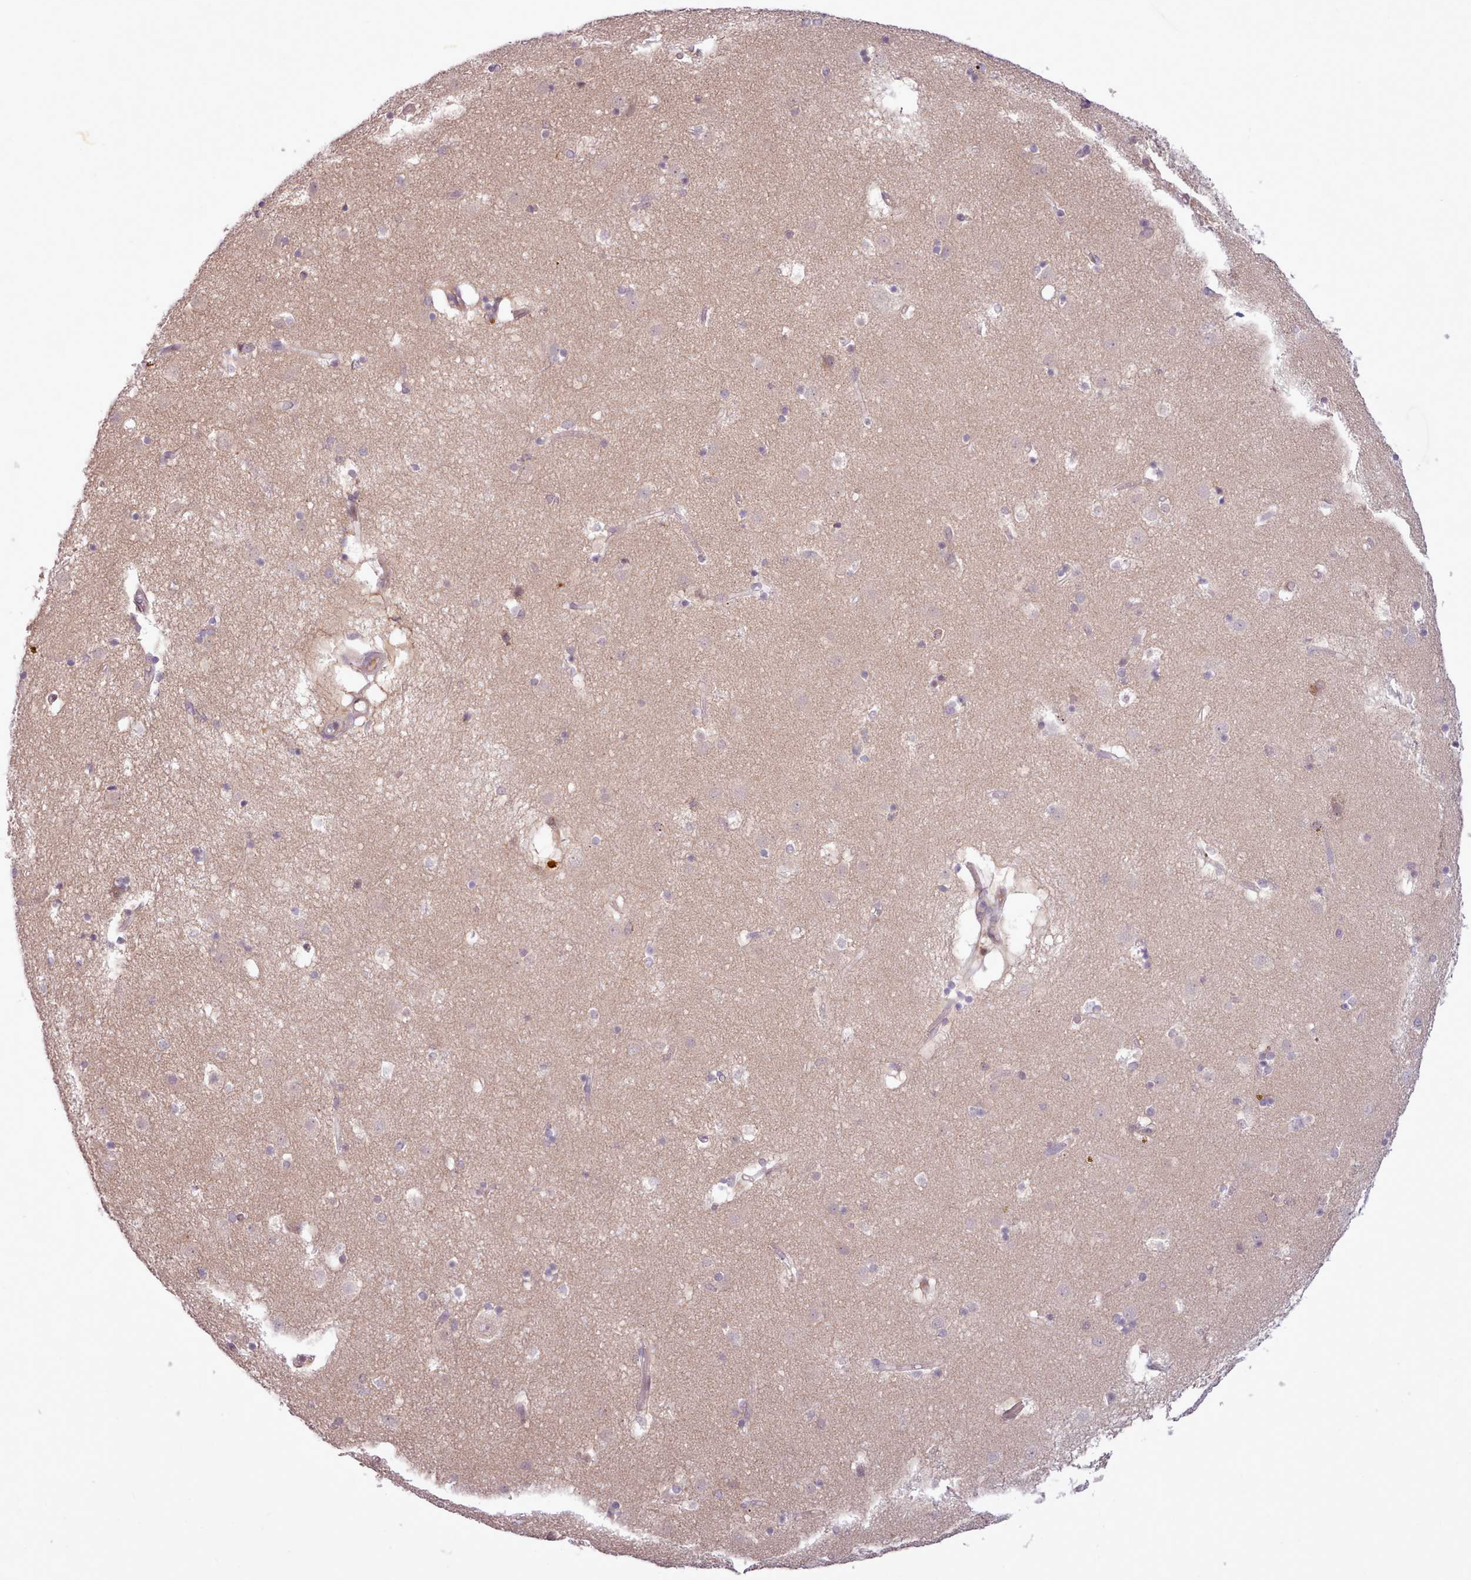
{"staining": {"intensity": "negative", "quantity": "none", "location": "none"}, "tissue": "caudate", "cell_type": "Glial cells", "image_type": "normal", "snomed": [{"axis": "morphology", "description": "Normal tissue, NOS"}, {"axis": "topography", "description": "Lateral ventricle wall"}], "caption": "DAB (3,3'-diaminobenzidine) immunohistochemical staining of unremarkable caudate reveals no significant expression in glial cells.", "gene": "NMRK1", "patient": {"sex": "male", "age": 70}}